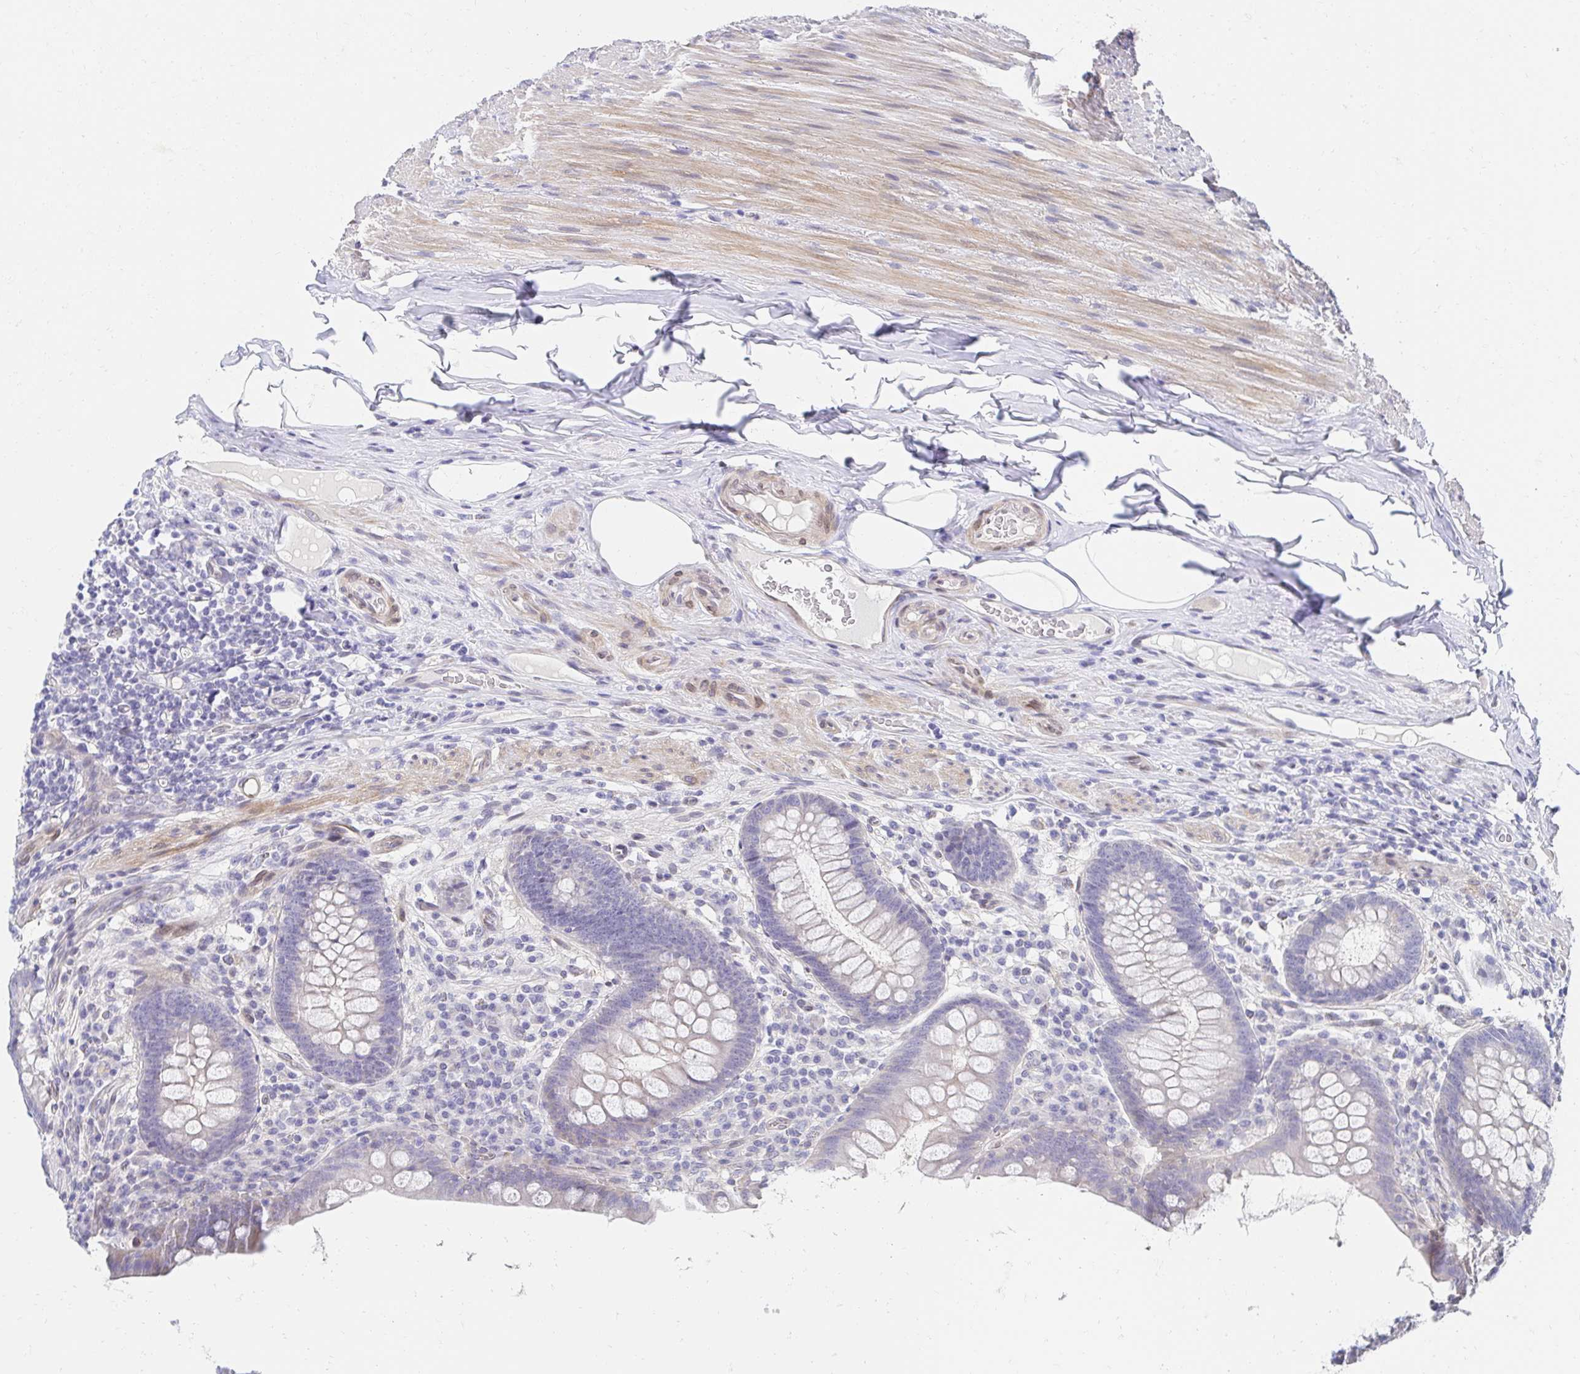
{"staining": {"intensity": "negative", "quantity": "none", "location": "none"}, "tissue": "appendix", "cell_type": "Glandular cells", "image_type": "normal", "snomed": [{"axis": "morphology", "description": "Normal tissue, NOS"}, {"axis": "topography", "description": "Appendix"}], "caption": "IHC of benign appendix reveals no positivity in glandular cells.", "gene": "AKAP14", "patient": {"sex": "male", "age": 71}}